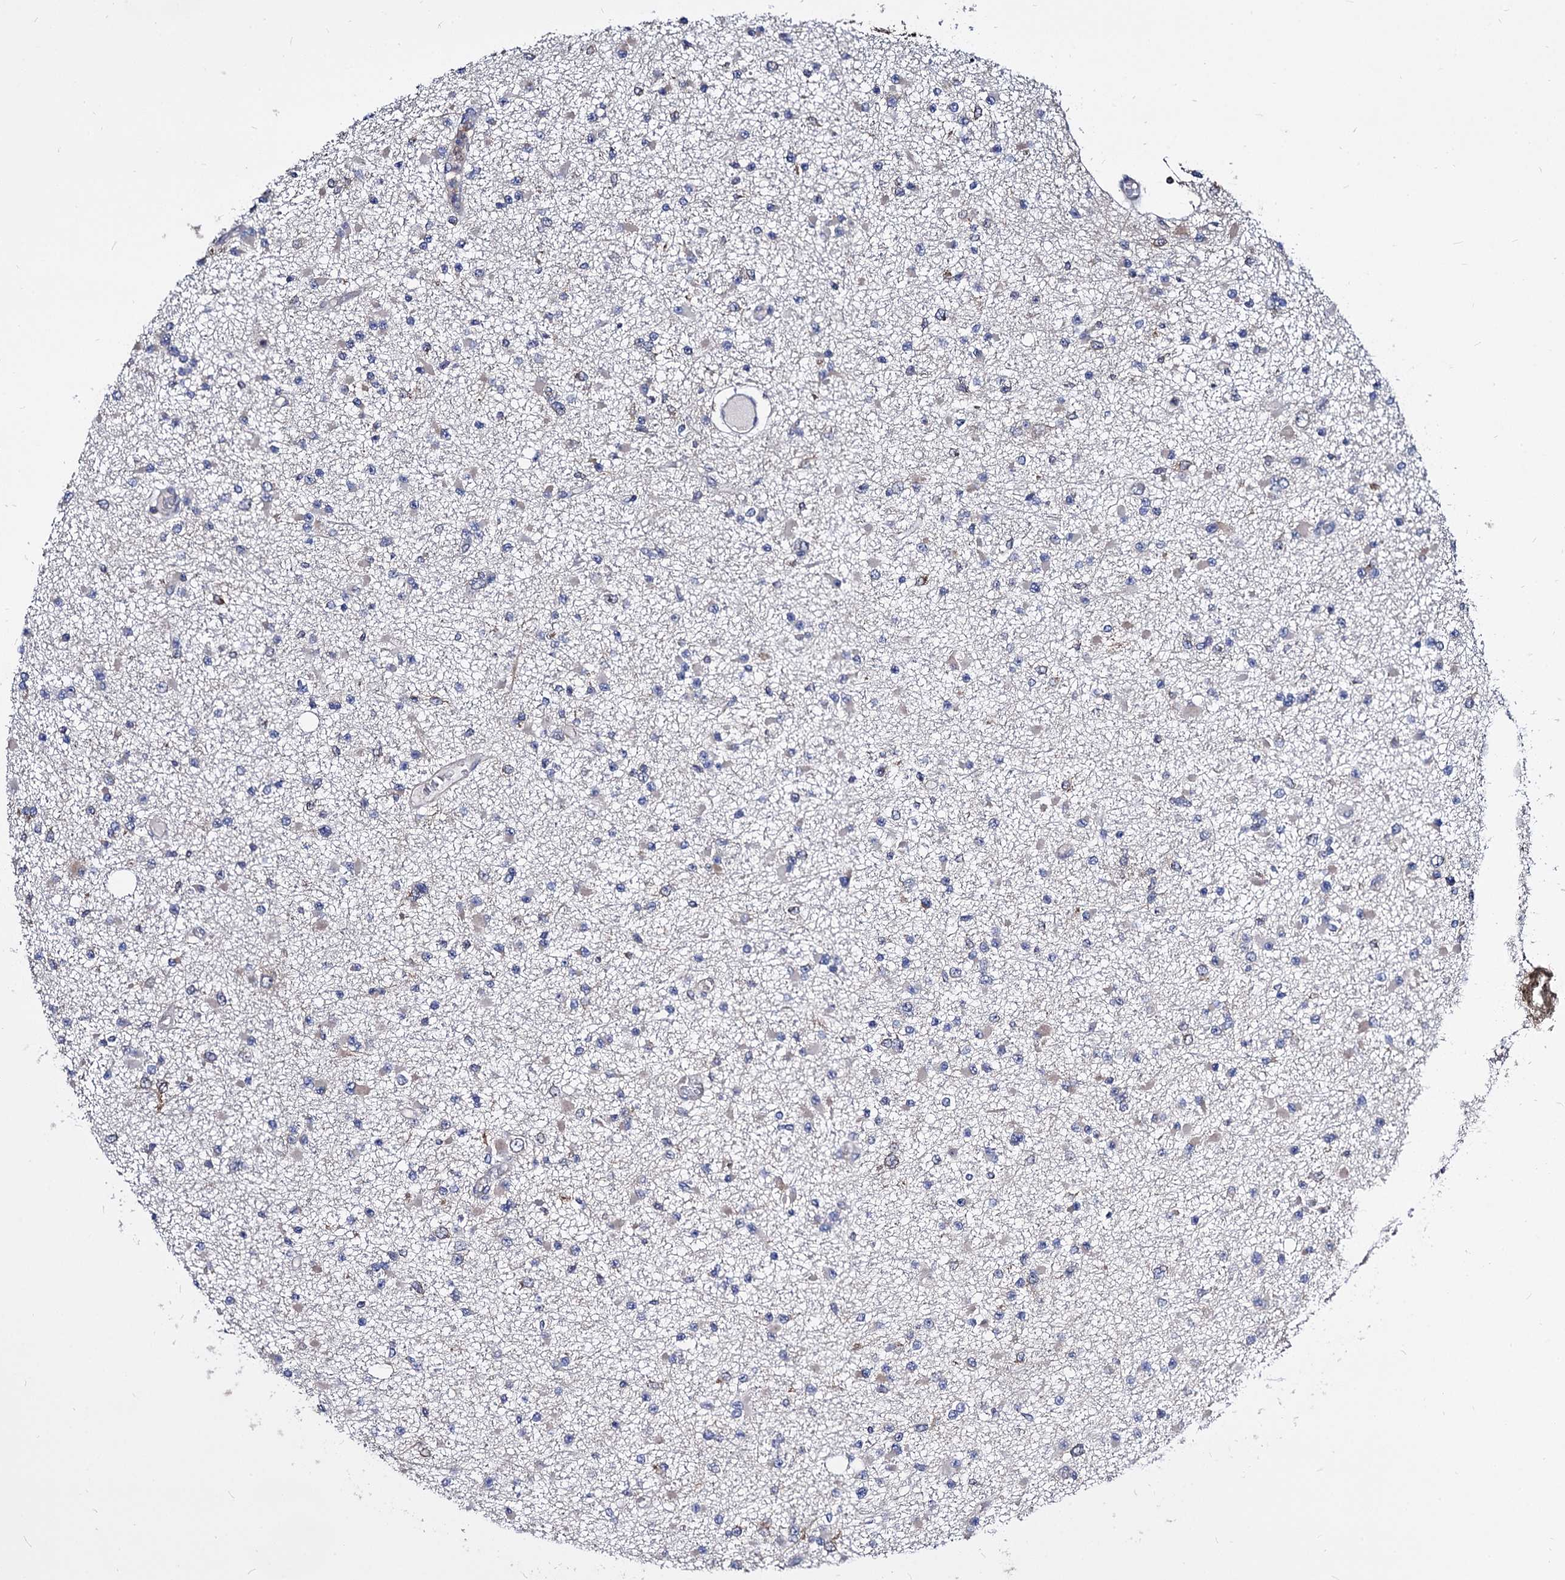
{"staining": {"intensity": "negative", "quantity": "none", "location": "none"}, "tissue": "glioma", "cell_type": "Tumor cells", "image_type": "cancer", "snomed": [{"axis": "morphology", "description": "Glioma, malignant, Low grade"}, {"axis": "topography", "description": "Brain"}], "caption": "The IHC micrograph has no significant expression in tumor cells of low-grade glioma (malignant) tissue.", "gene": "NME1", "patient": {"sex": "female", "age": 22}}